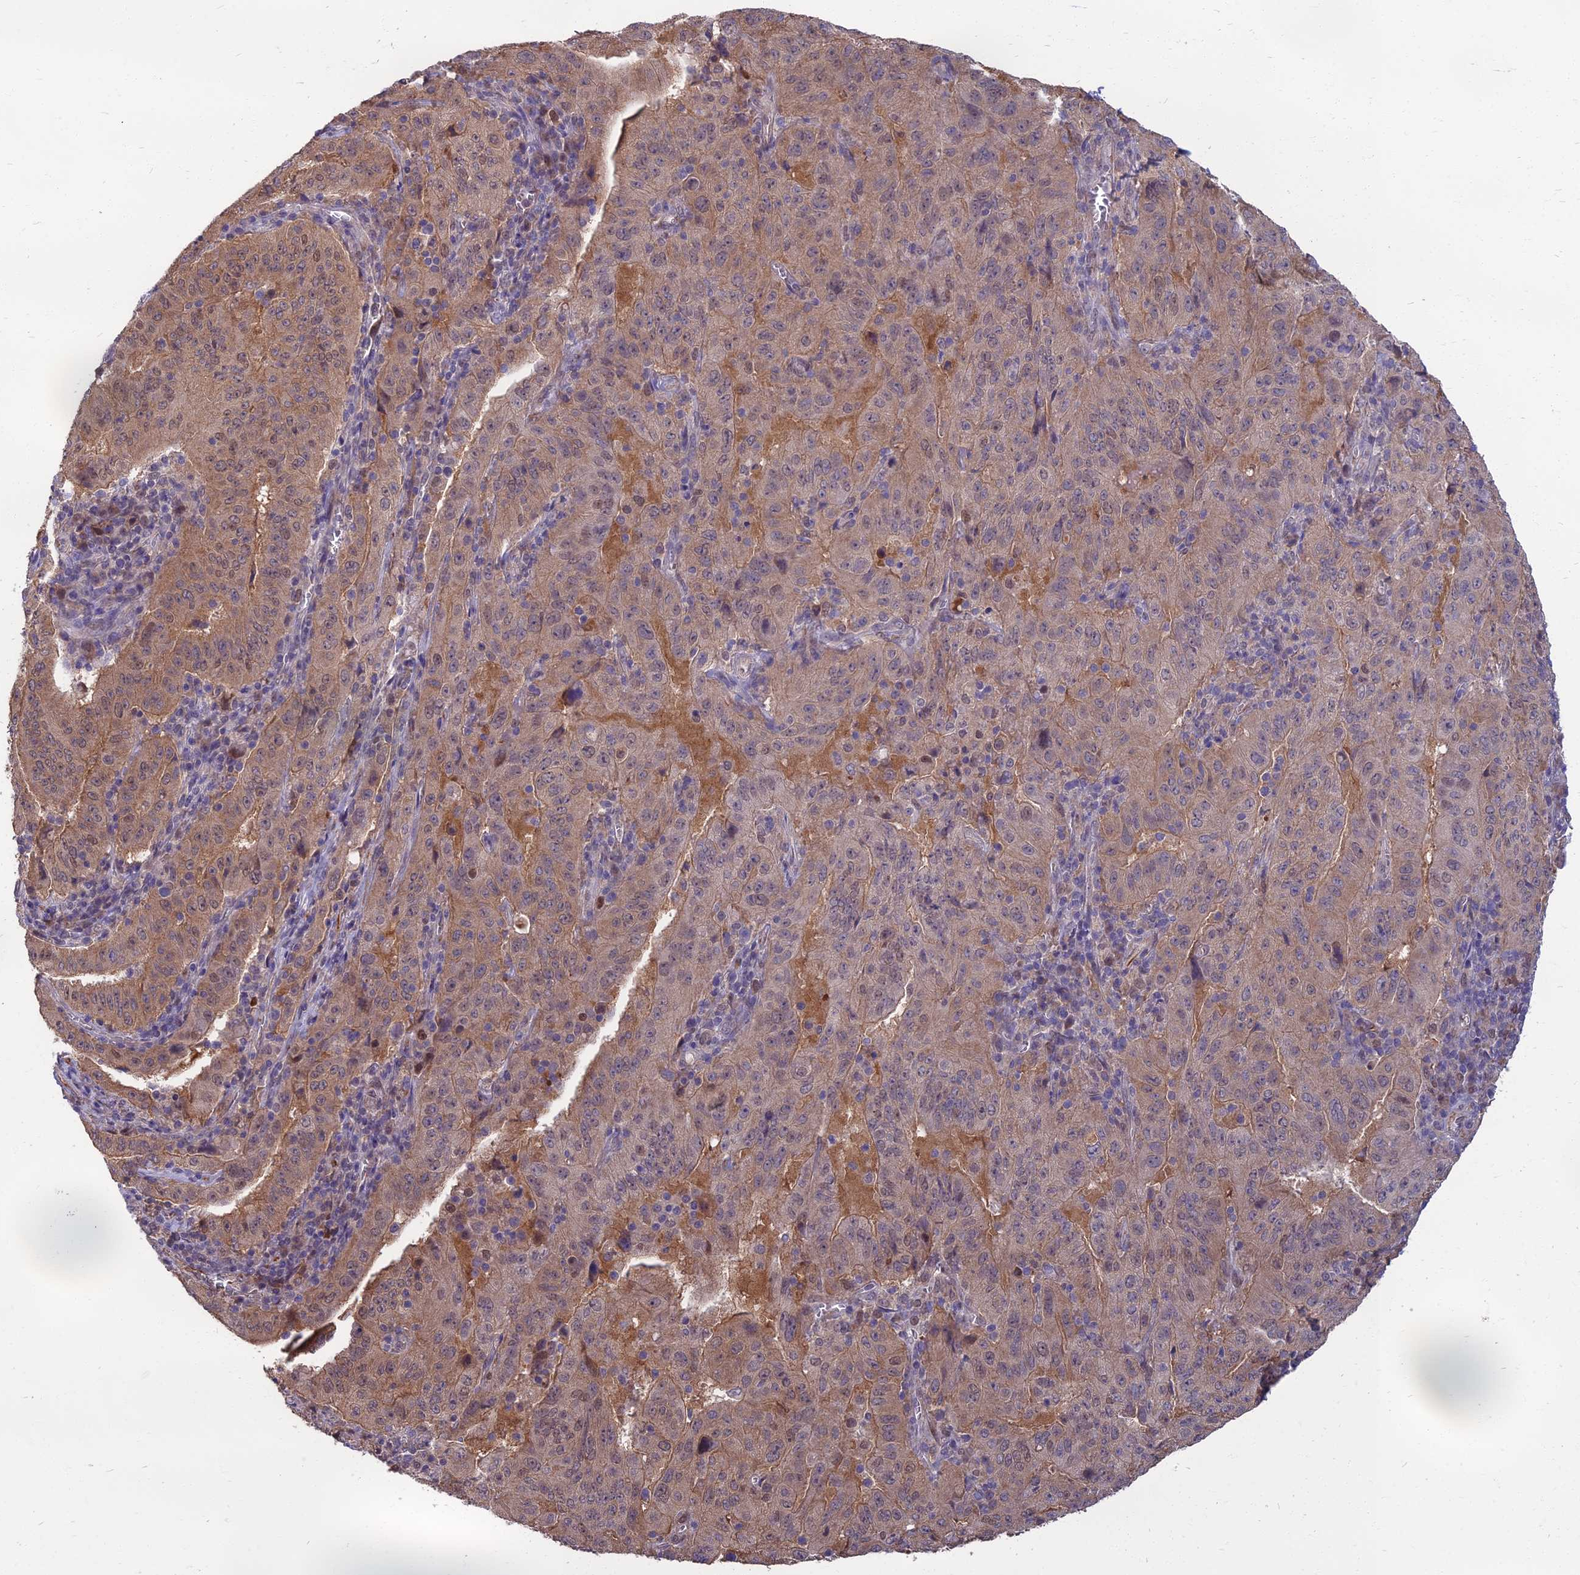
{"staining": {"intensity": "moderate", "quantity": "<25%", "location": "cytoplasmic/membranous,nuclear"}, "tissue": "pancreatic cancer", "cell_type": "Tumor cells", "image_type": "cancer", "snomed": [{"axis": "morphology", "description": "Adenocarcinoma, NOS"}, {"axis": "topography", "description": "Pancreas"}], "caption": "Protein staining displays moderate cytoplasmic/membranous and nuclear positivity in about <25% of tumor cells in pancreatic cancer.", "gene": "NR4A3", "patient": {"sex": "male", "age": 63}}